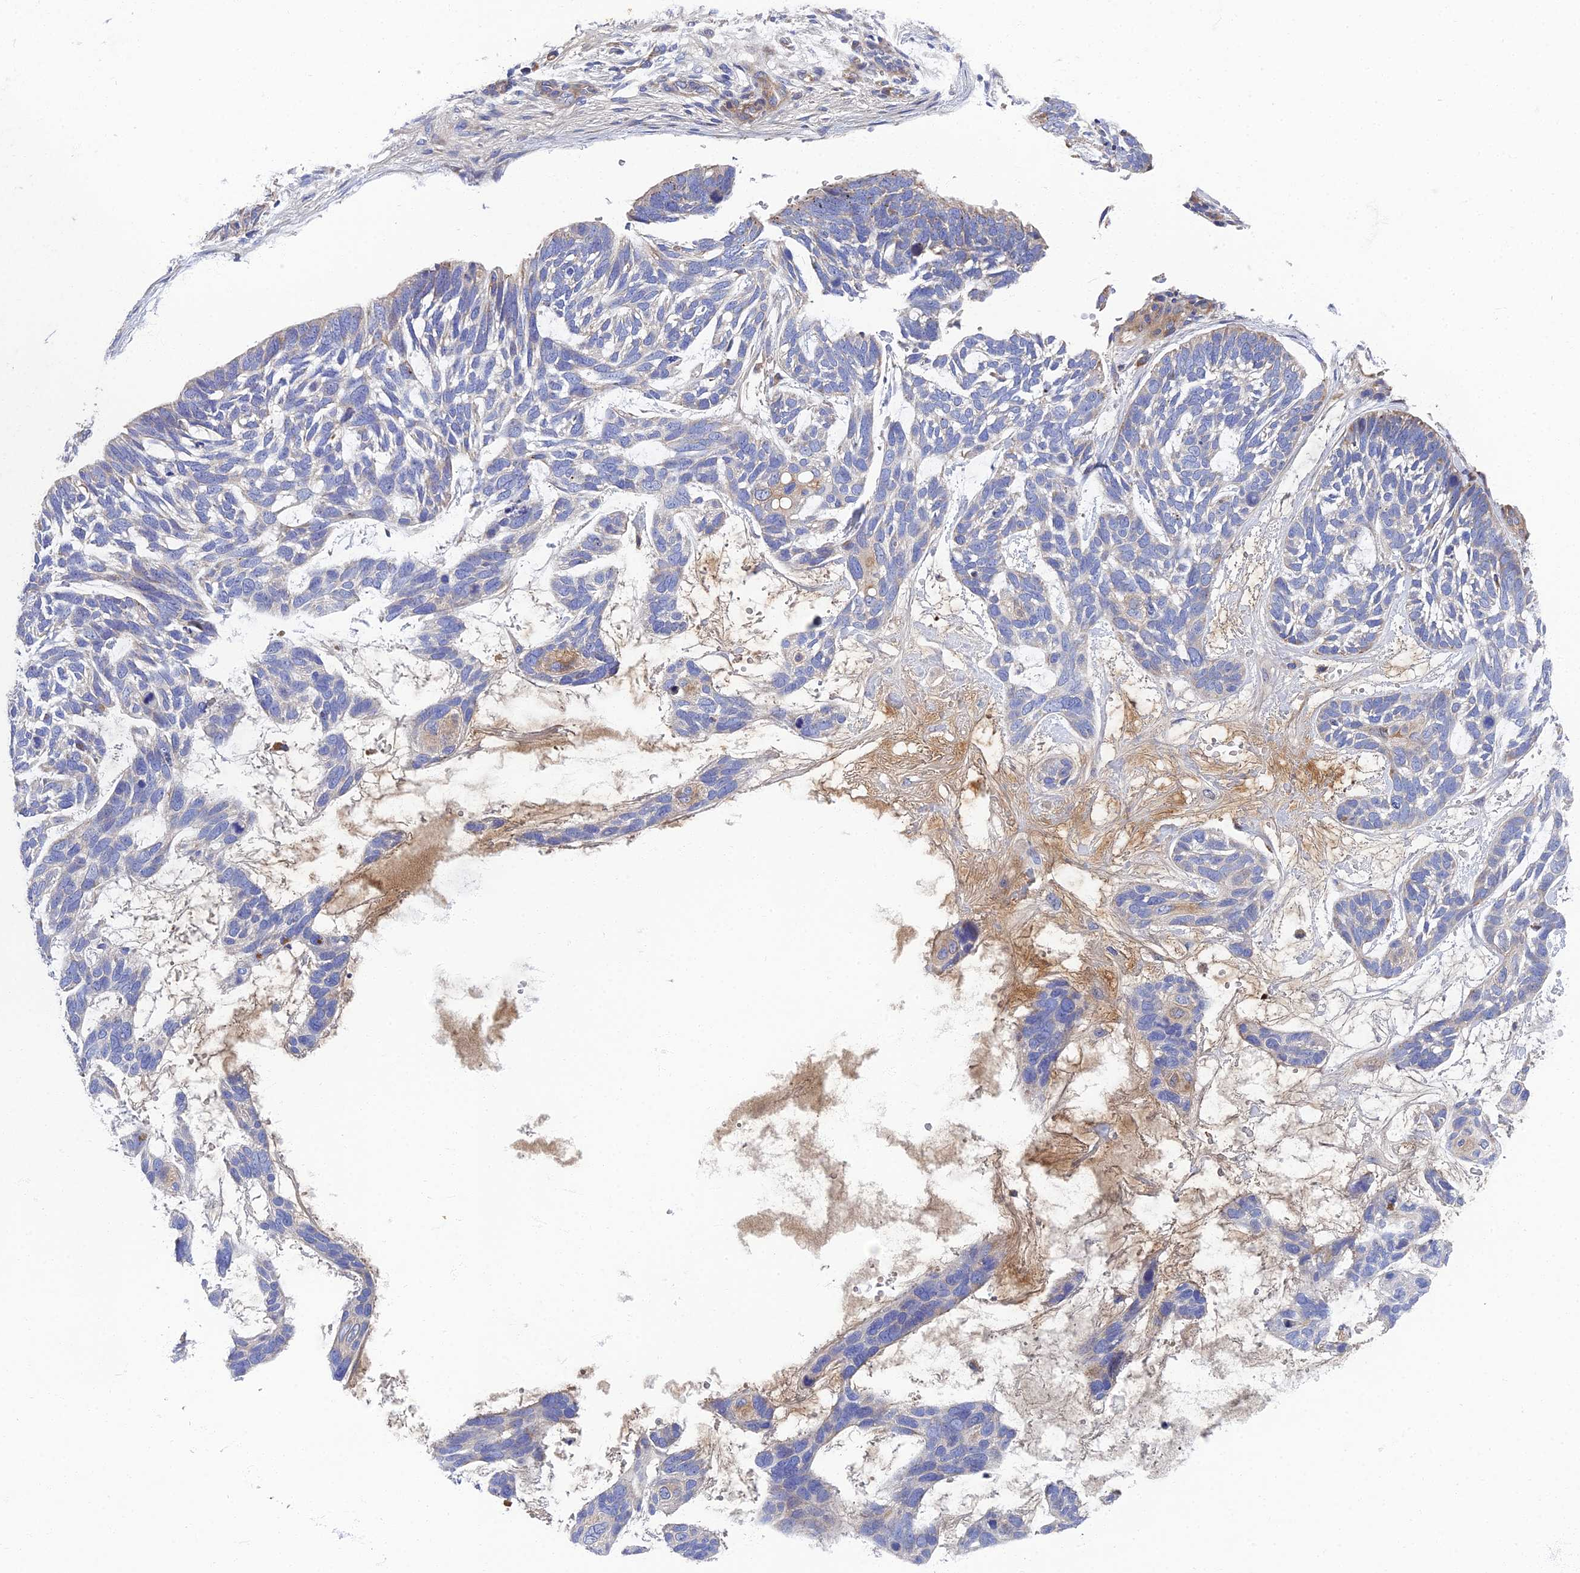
{"staining": {"intensity": "negative", "quantity": "none", "location": "none"}, "tissue": "skin cancer", "cell_type": "Tumor cells", "image_type": "cancer", "snomed": [{"axis": "morphology", "description": "Basal cell carcinoma"}, {"axis": "topography", "description": "Skin"}], "caption": "High magnification brightfield microscopy of skin basal cell carcinoma stained with DAB (brown) and counterstained with hematoxylin (blue): tumor cells show no significant positivity.", "gene": "RNASEK", "patient": {"sex": "male", "age": 88}}